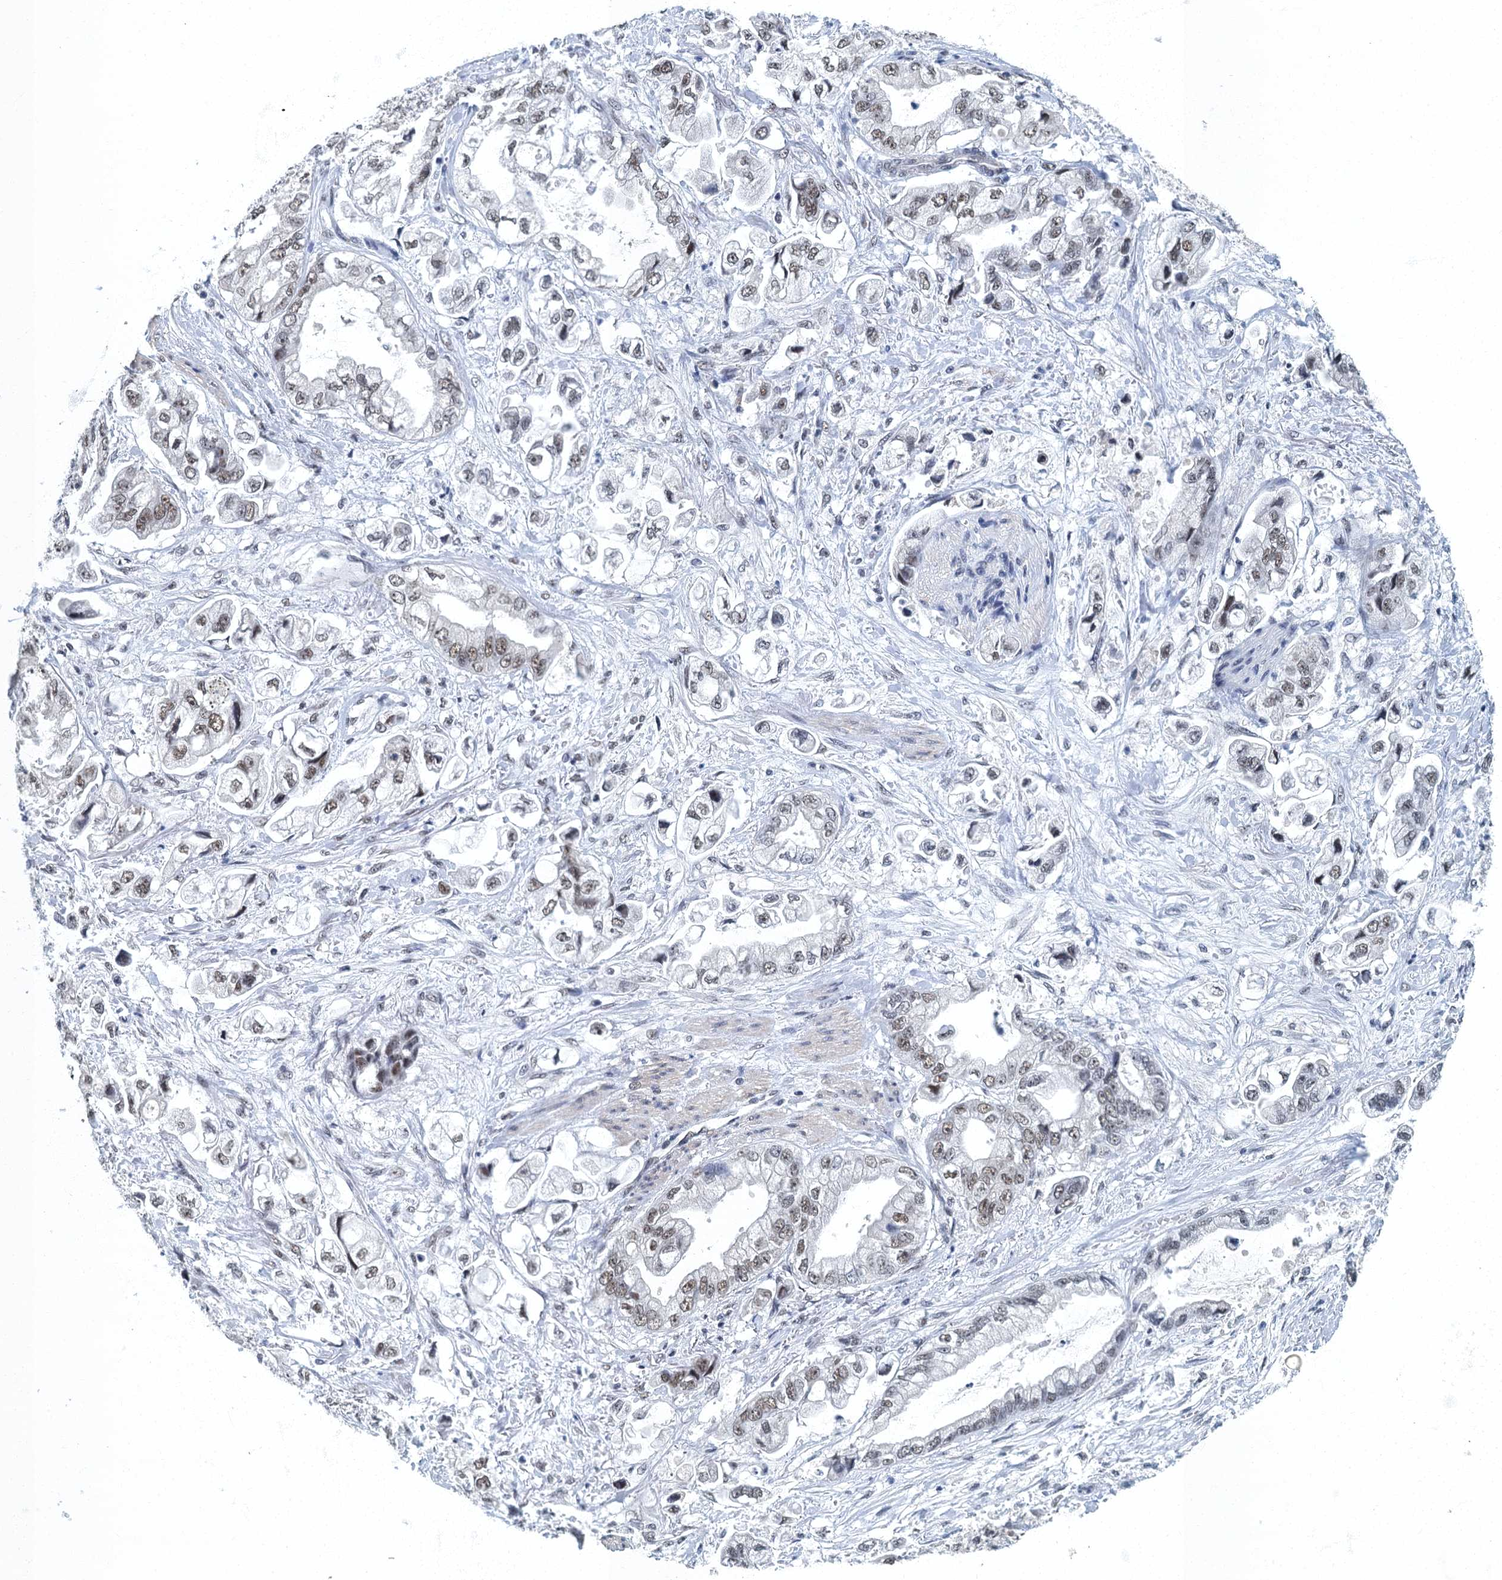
{"staining": {"intensity": "weak", "quantity": ">75%", "location": "nuclear"}, "tissue": "stomach cancer", "cell_type": "Tumor cells", "image_type": "cancer", "snomed": [{"axis": "morphology", "description": "Adenocarcinoma, NOS"}, {"axis": "topography", "description": "Stomach"}], "caption": "This is a photomicrograph of IHC staining of stomach cancer (adenocarcinoma), which shows weak expression in the nuclear of tumor cells.", "gene": "GADL1", "patient": {"sex": "male", "age": 62}}